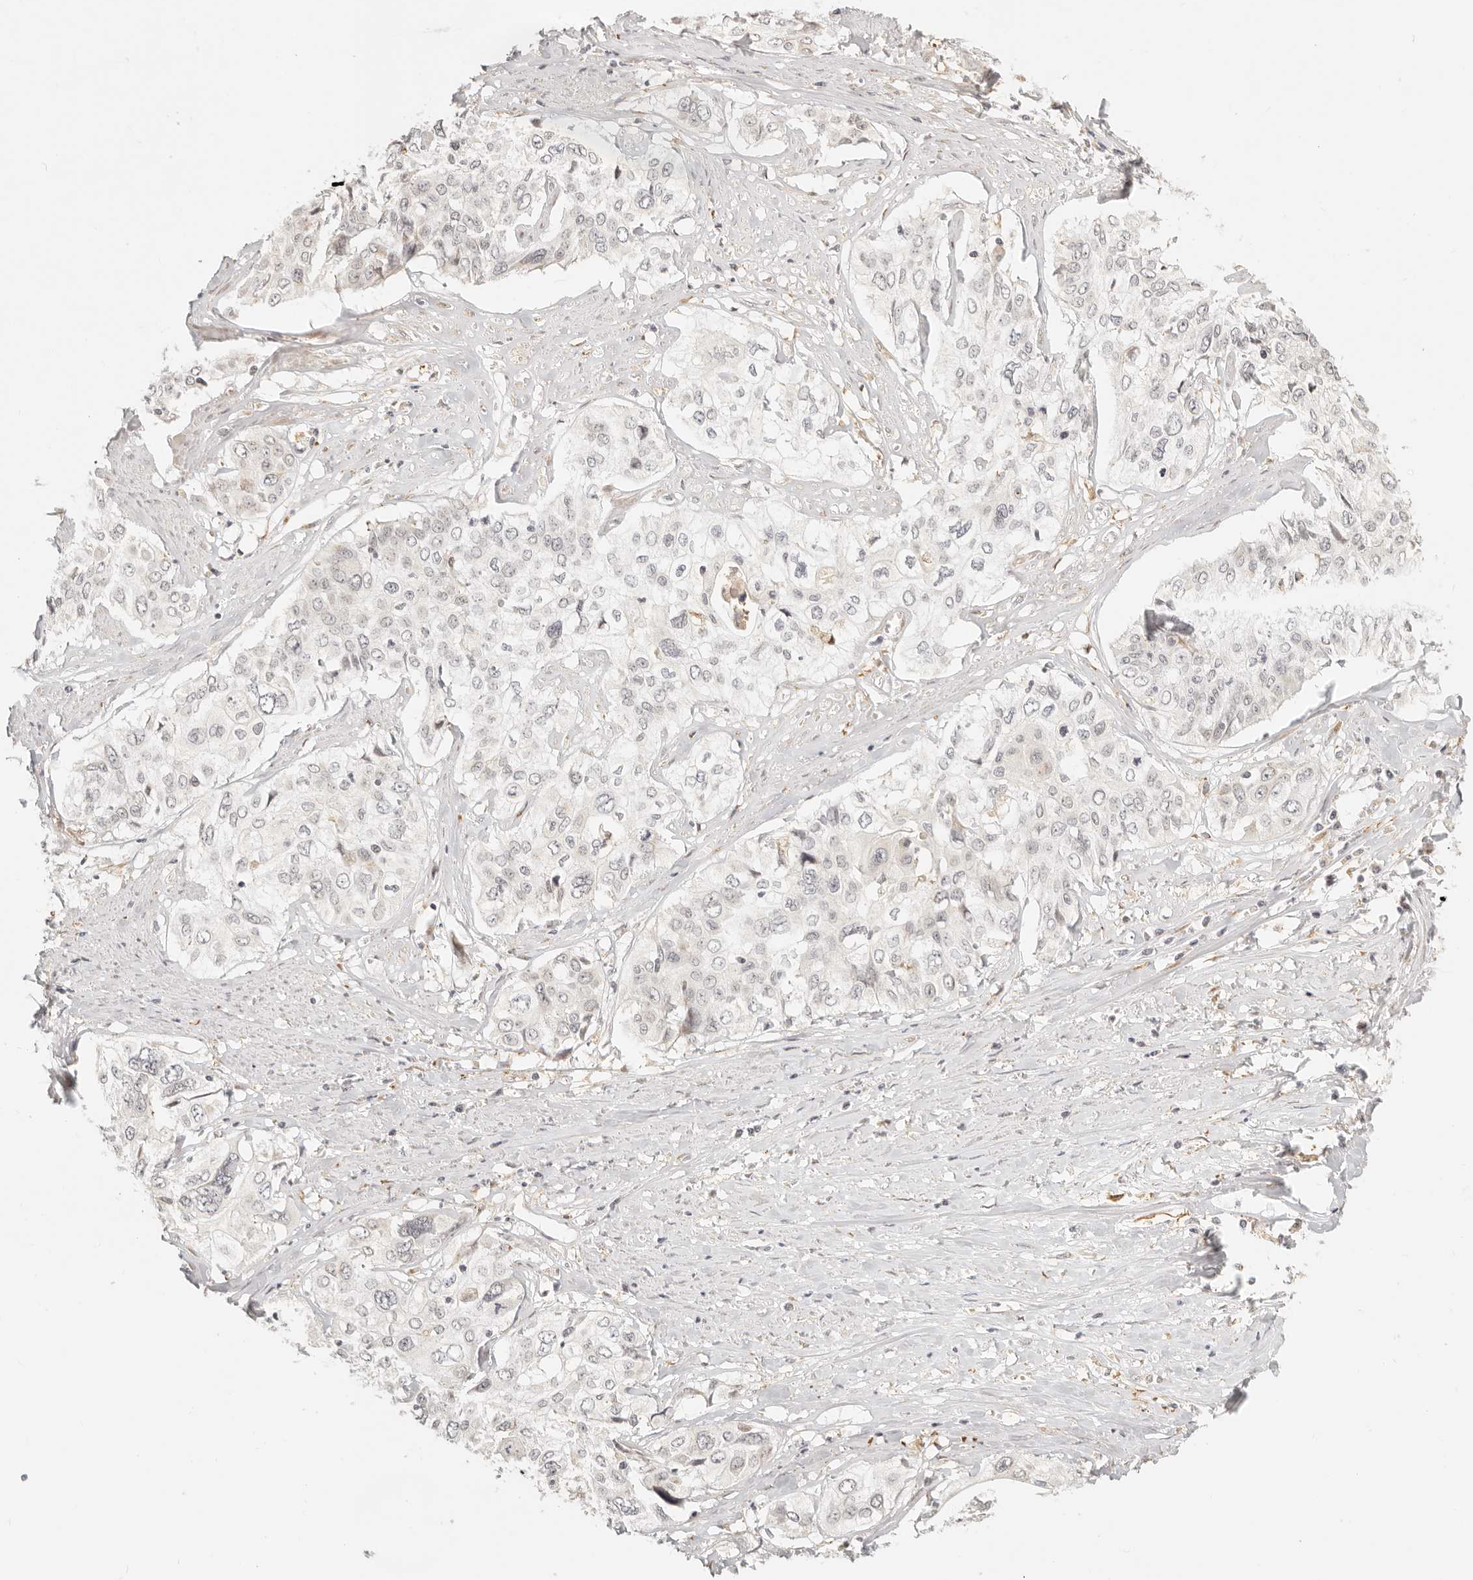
{"staining": {"intensity": "negative", "quantity": "none", "location": "none"}, "tissue": "cervical cancer", "cell_type": "Tumor cells", "image_type": "cancer", "snomed": [{"axis": "morphology", "description": "Squamous cell carcinoma, NOS"}, {"axis": "topography", "description": "Cervix"}], "caption": "This is an immunohistochemistry (IHC) image of human cervical cancer. There is no positivity in tumor cells.", "gene": "FAM20B", "patient": {"sex": "female", "age": 31}}